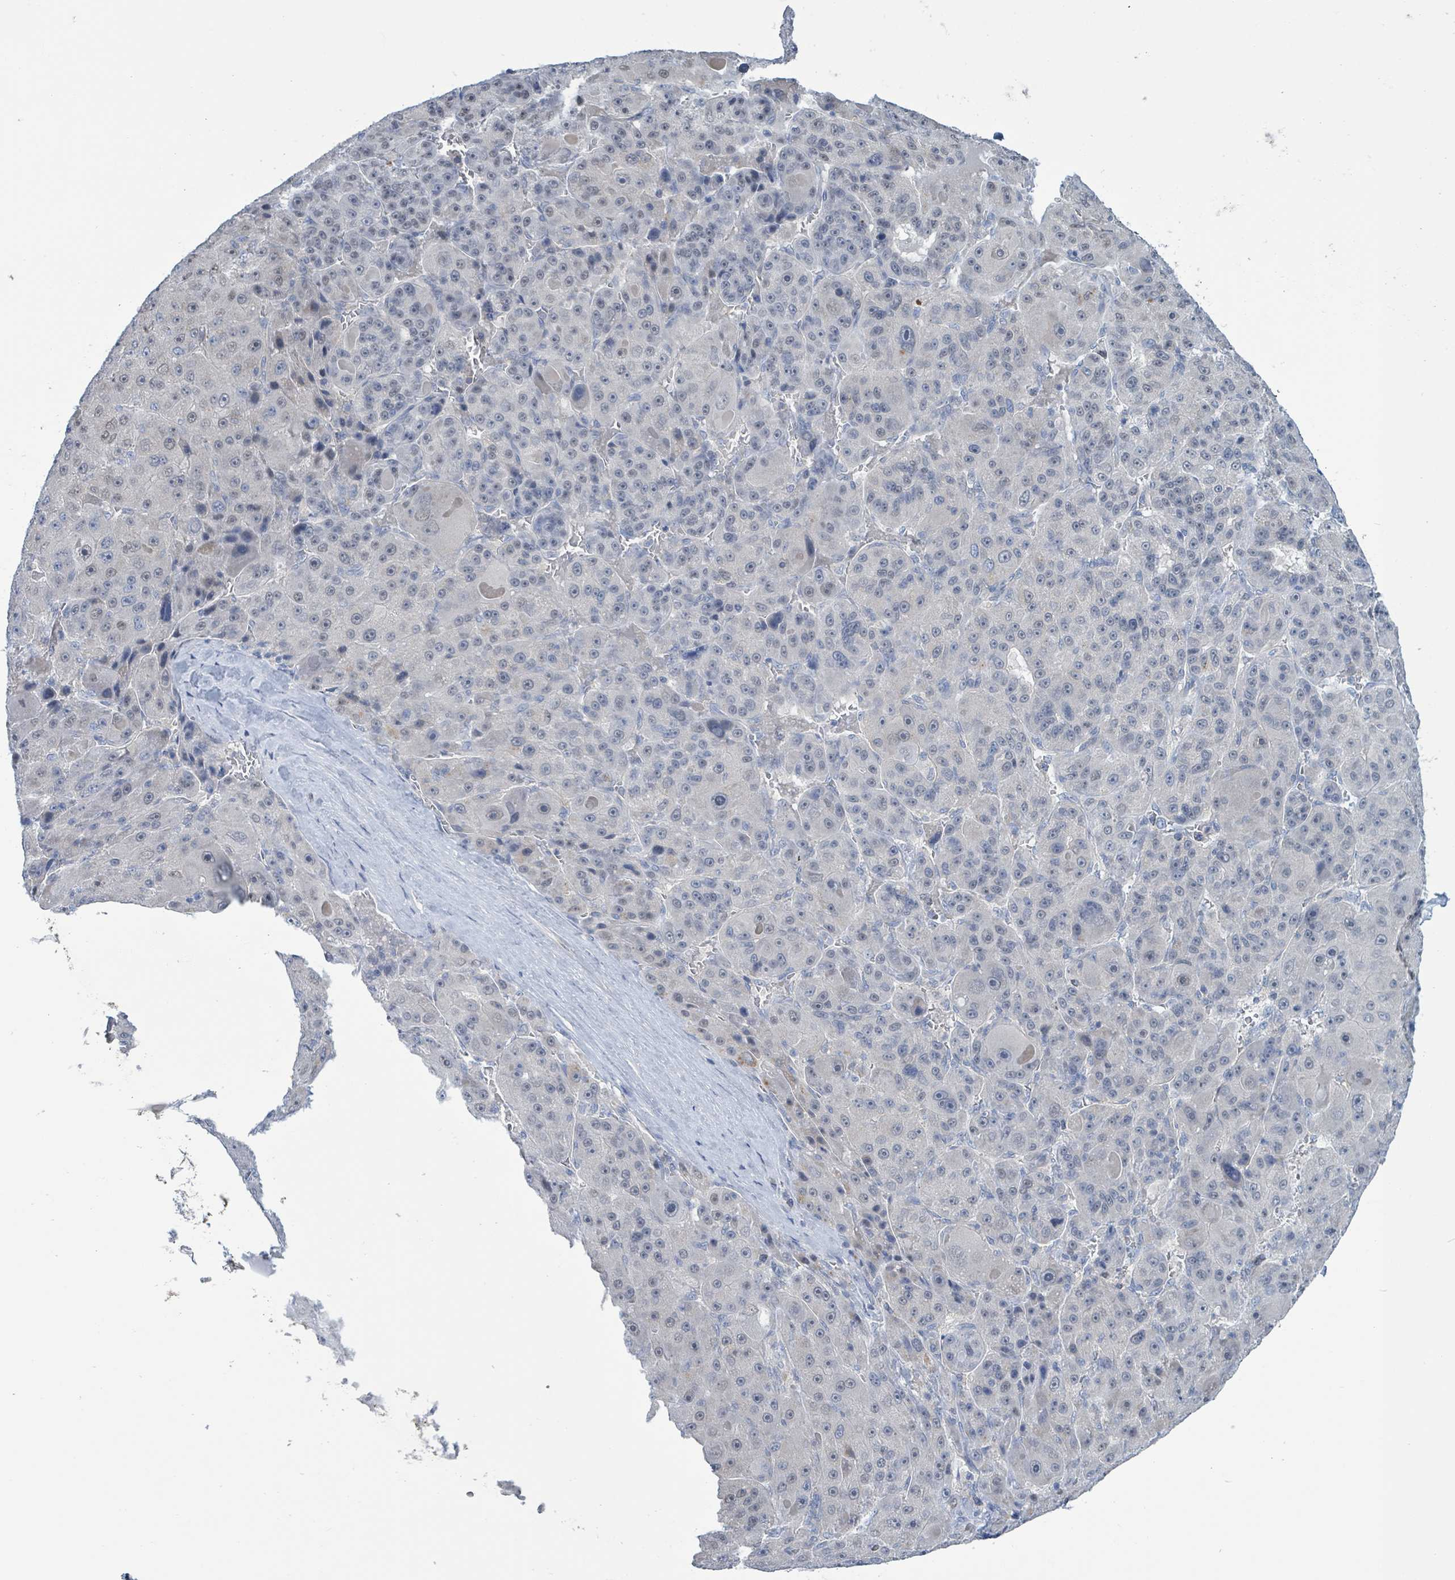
{"staining": {"intensity": "negative", "quantity": "none", "location": "none"}, "tissue": "liver cancer", "cell_type": "Tumor cells", "image_type": "cancer", "snomed": [{"axis": "morphology", "description": "Carcinoma, Hepatocellular, NOS"}, {"axis": "topography", "description": "Liver"}], "caption": "This is an IHC photomicrograph of liver cancer (hepatocellular carcinoma). There is no staining in tumor cells.", "gene": "DGKZ", "patient": {"sex": "male", "age": 76}}